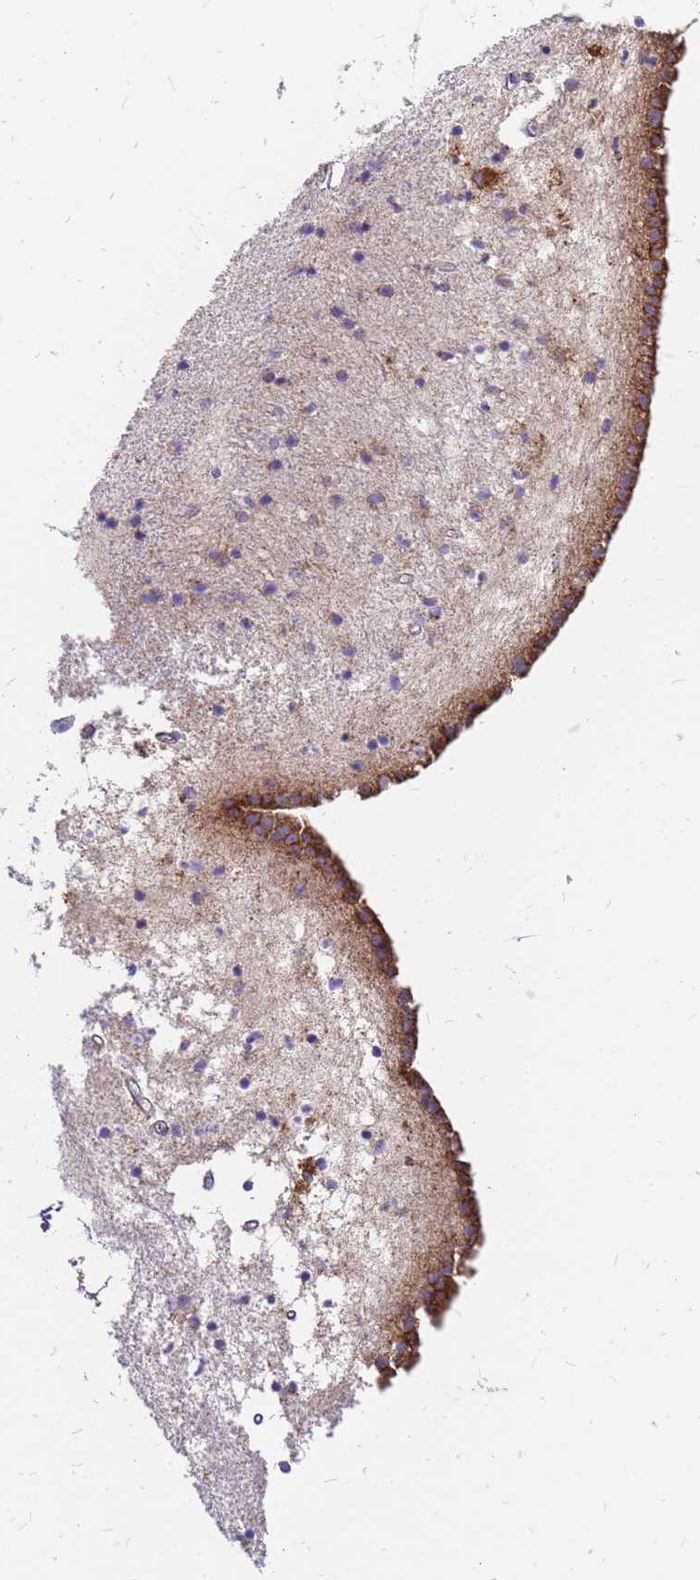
{"staining": {"intensity": "moderate", "quantity": "<25%", "location": "cytoplasmic/membranous"}, "tissue": "caudate", "cell_type": "Glial cells", "image_type": "normal", "snomed": [{"axis": "morphology", "description": "Normal tissue, NOS"}, {"axis": "topography", "description": "Lateral ventricle wall"}], "caption": "Immunohistochemistry (DAB (3,3'-diaminobenzidine)) staining of unremarkable human caudate demonstrates moderate cytoplasmic/membranous protein staining in about <25% of glial cells.", "gene": "MRPS26", "patient": {"sex": "male", "age": 45}}